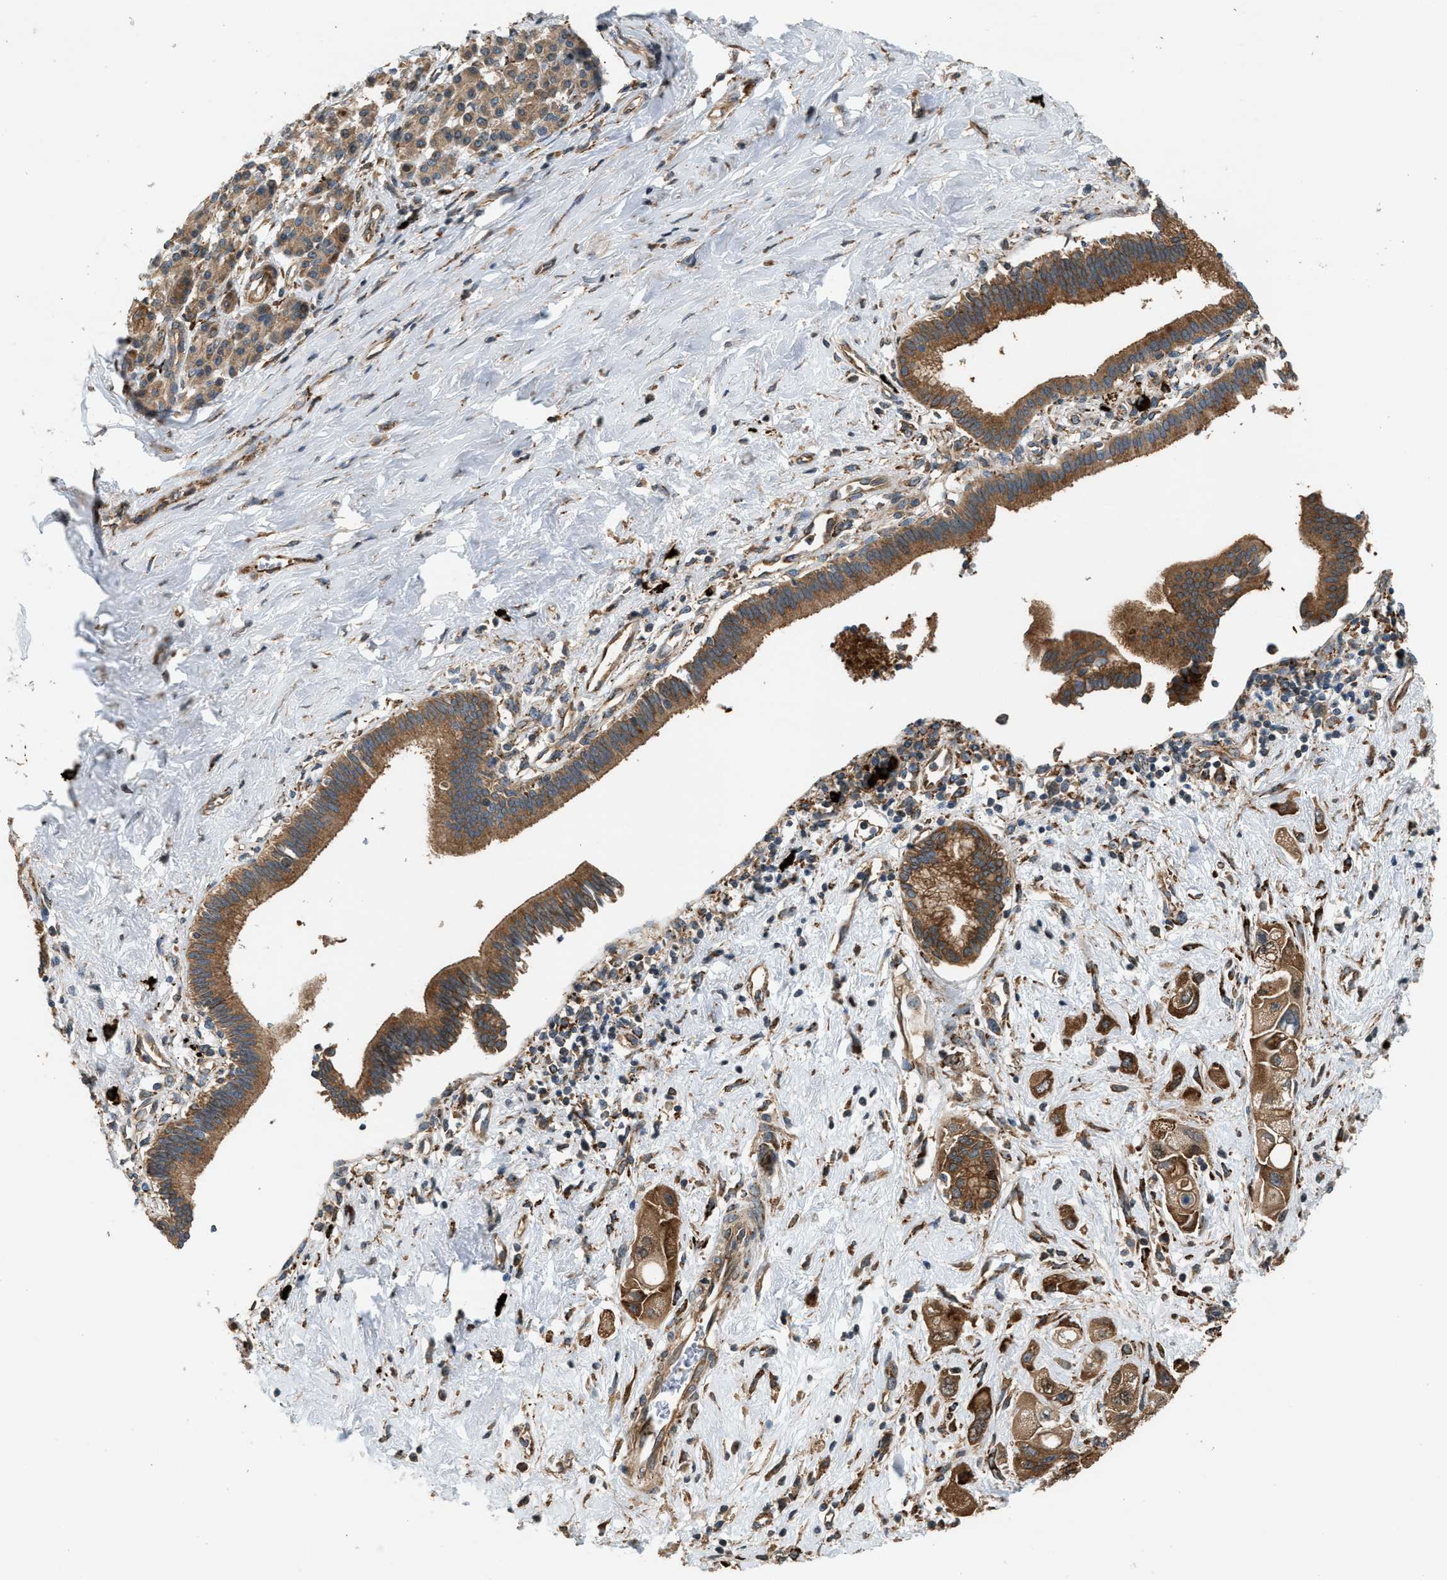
{"staining": {"intensity": "strong", "quantity": ">75%", "location": "cytoplasmic/membranous"}, "tissue": "pancreatic cancer", "cell_type": "Tumor cells", "image_type": "cancer", "snomed": [{"axis": "morphology", "description": "Adenocarcinoma, NOS"}, {"axis": "topography", "description": "Pancreas"}], "caption": "An image of pancreatic cancer (adenocarcinoma) stained for a protein exhibits strong cytoplasmic/membranous brown staining in tumor cells. Nuclei are stained in blue.", "gene": "BAIAP2L1", "patient": {"sex": "female", "age": 66}}